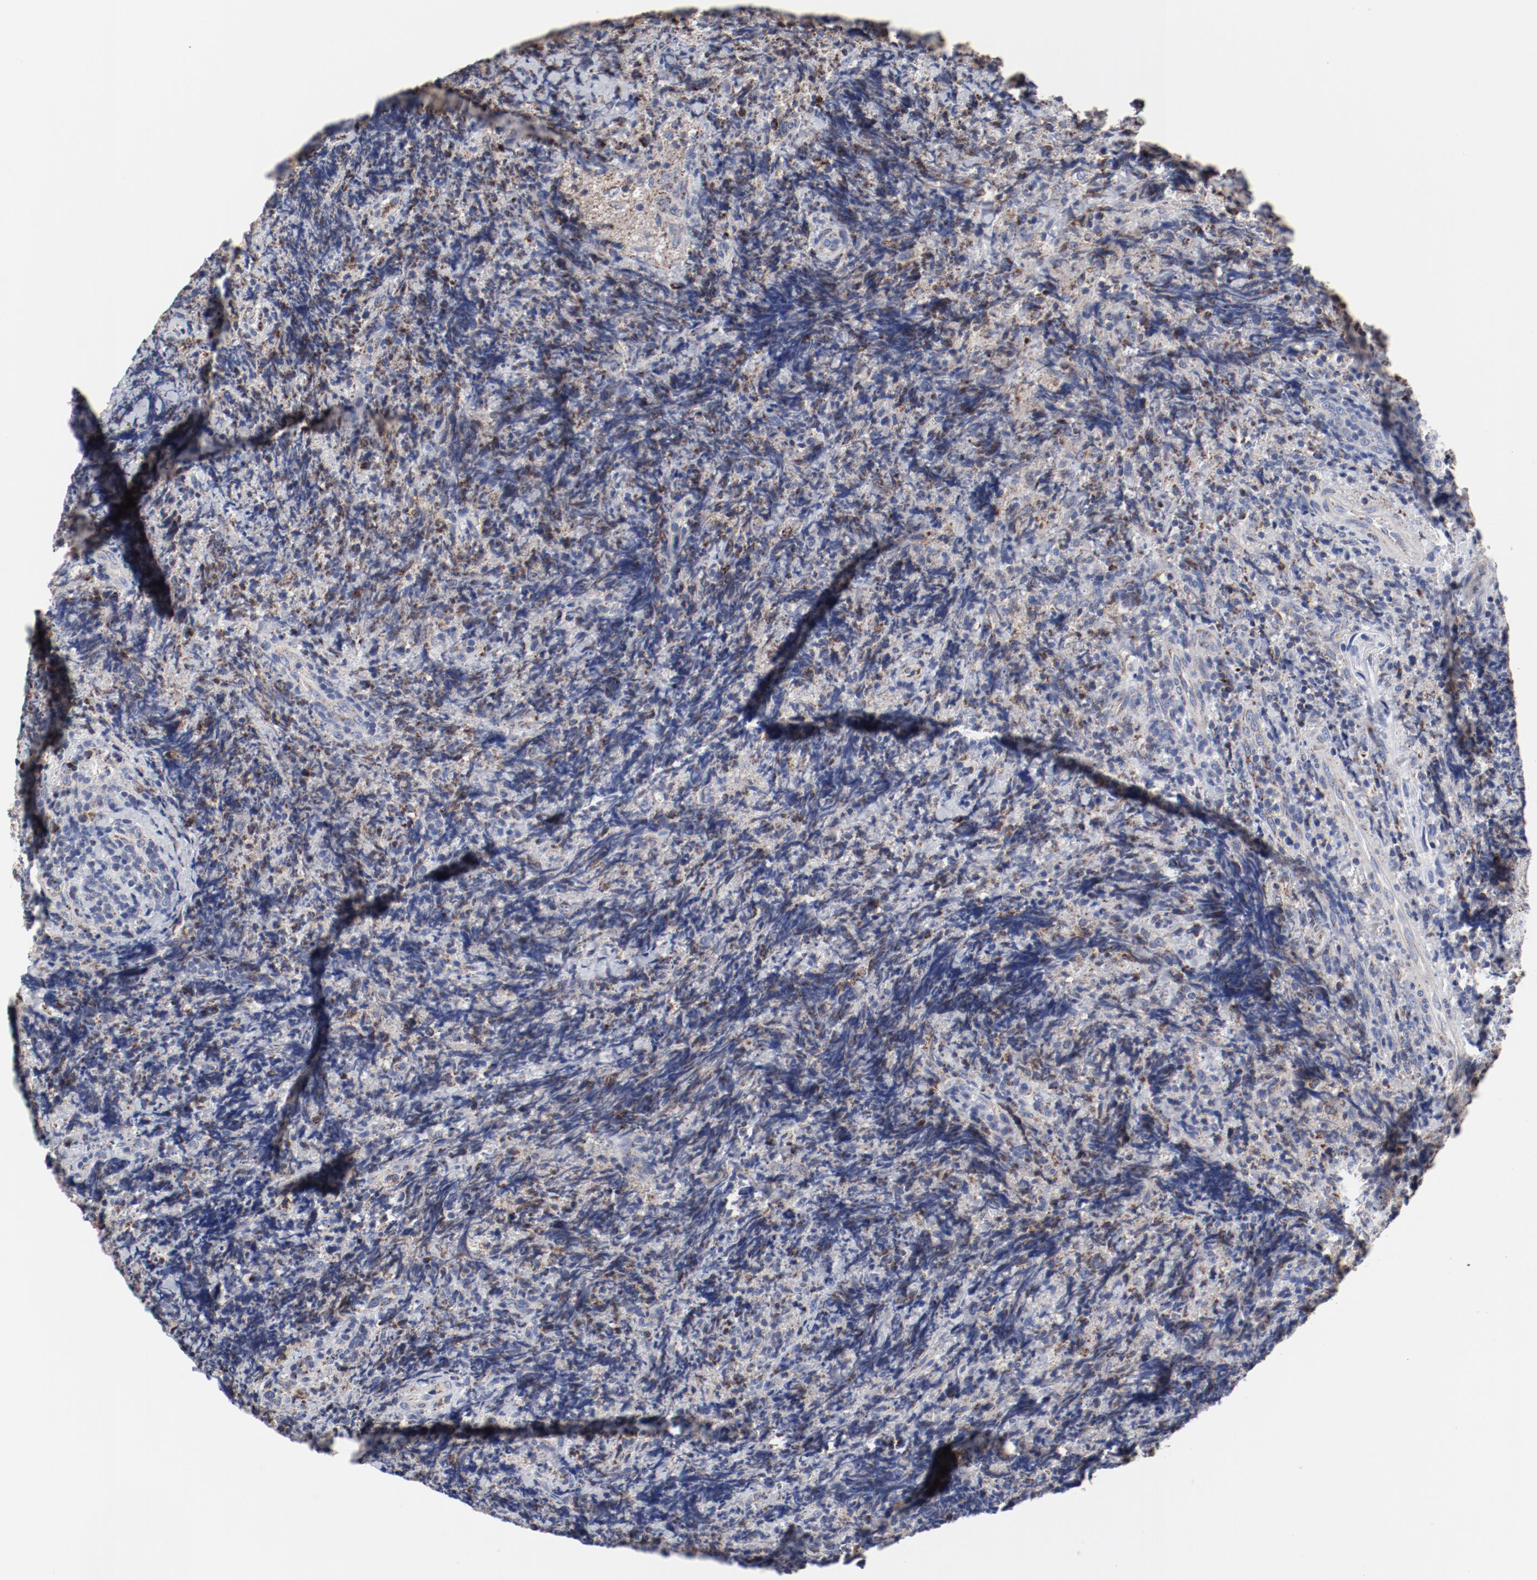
{"staining": {"intensity": "moderate", "quantity": ">75%", "location": "cytoplasmic/membranous"}, "tissue": "lymphoma", "cell_type": "Tumor cells", "image_type": "cancer", "snomed": [{"axis": "morphology", "description": "Malignant lymphoma, non-Hodgkin's type, High grade"}, {"axis": "topography", "description": "Tonsil"}], "caption": "Human lymphoma stained with a protein marker demonstrates moderate staining in tumor cells.", "gene": "NDUFV2", "patient": {"sex": "female", "age": 36}}